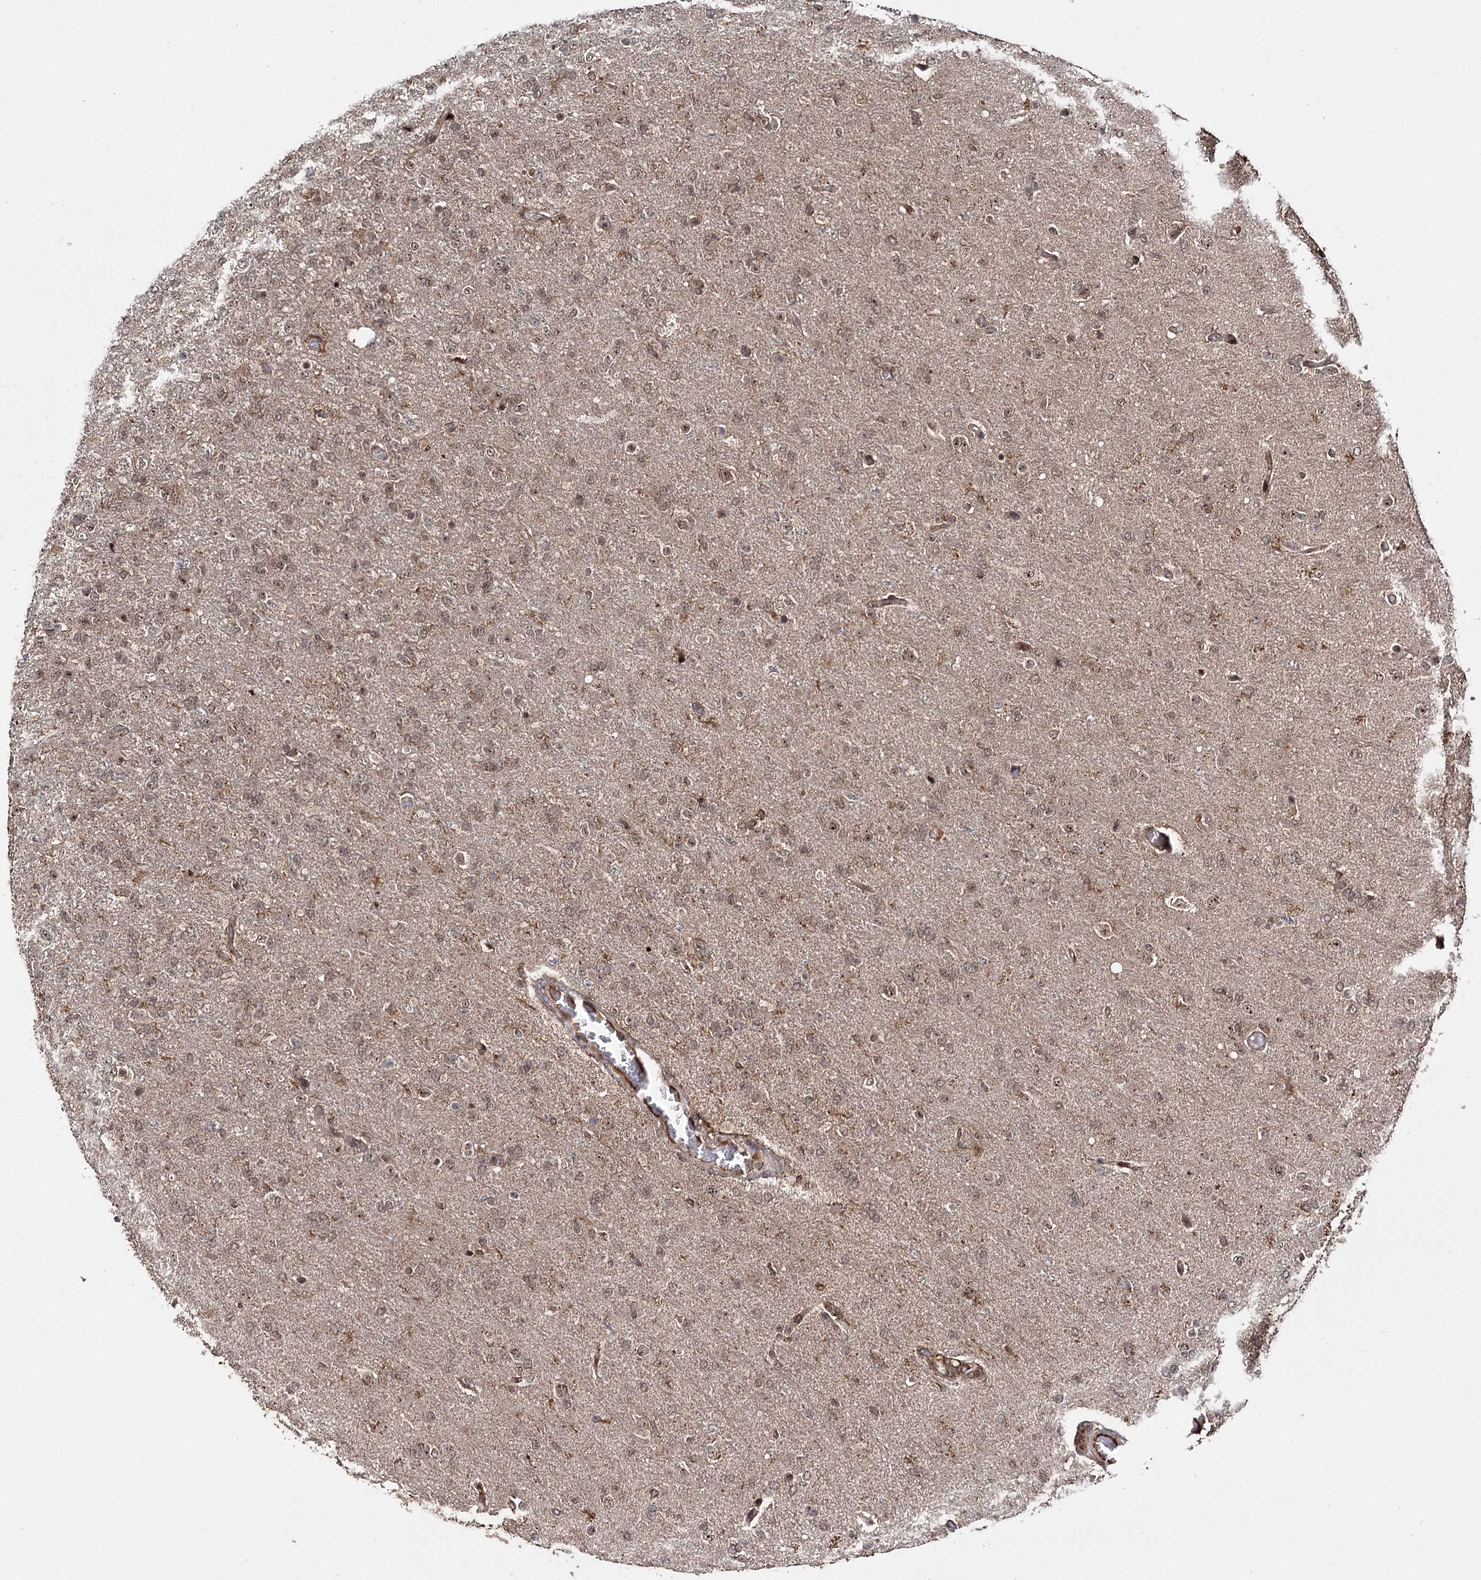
{"staining": {"intensity": "moderate", "quantity": ">75%", "location": "cytoplasmic/membranous,nuclear"}, "tissue": "glioma", "cell_type": "Tumor cells", "image_type": "cancer", "snomed": [{"axis": "morphology", "description": "Glioma, malignant, High grade"}, {"axis": "topography", "description": "Brain"}], "caption": "Immunohistochemistry photomicrograph of glioma stained for a protein (brown), which shows medium levels of moderate cytoplasmic/membranous and nuclear expression in approximately >75% of tumor cells.", "gene": "MKNK2", "patient": {"sex": "female", "age": 74}}